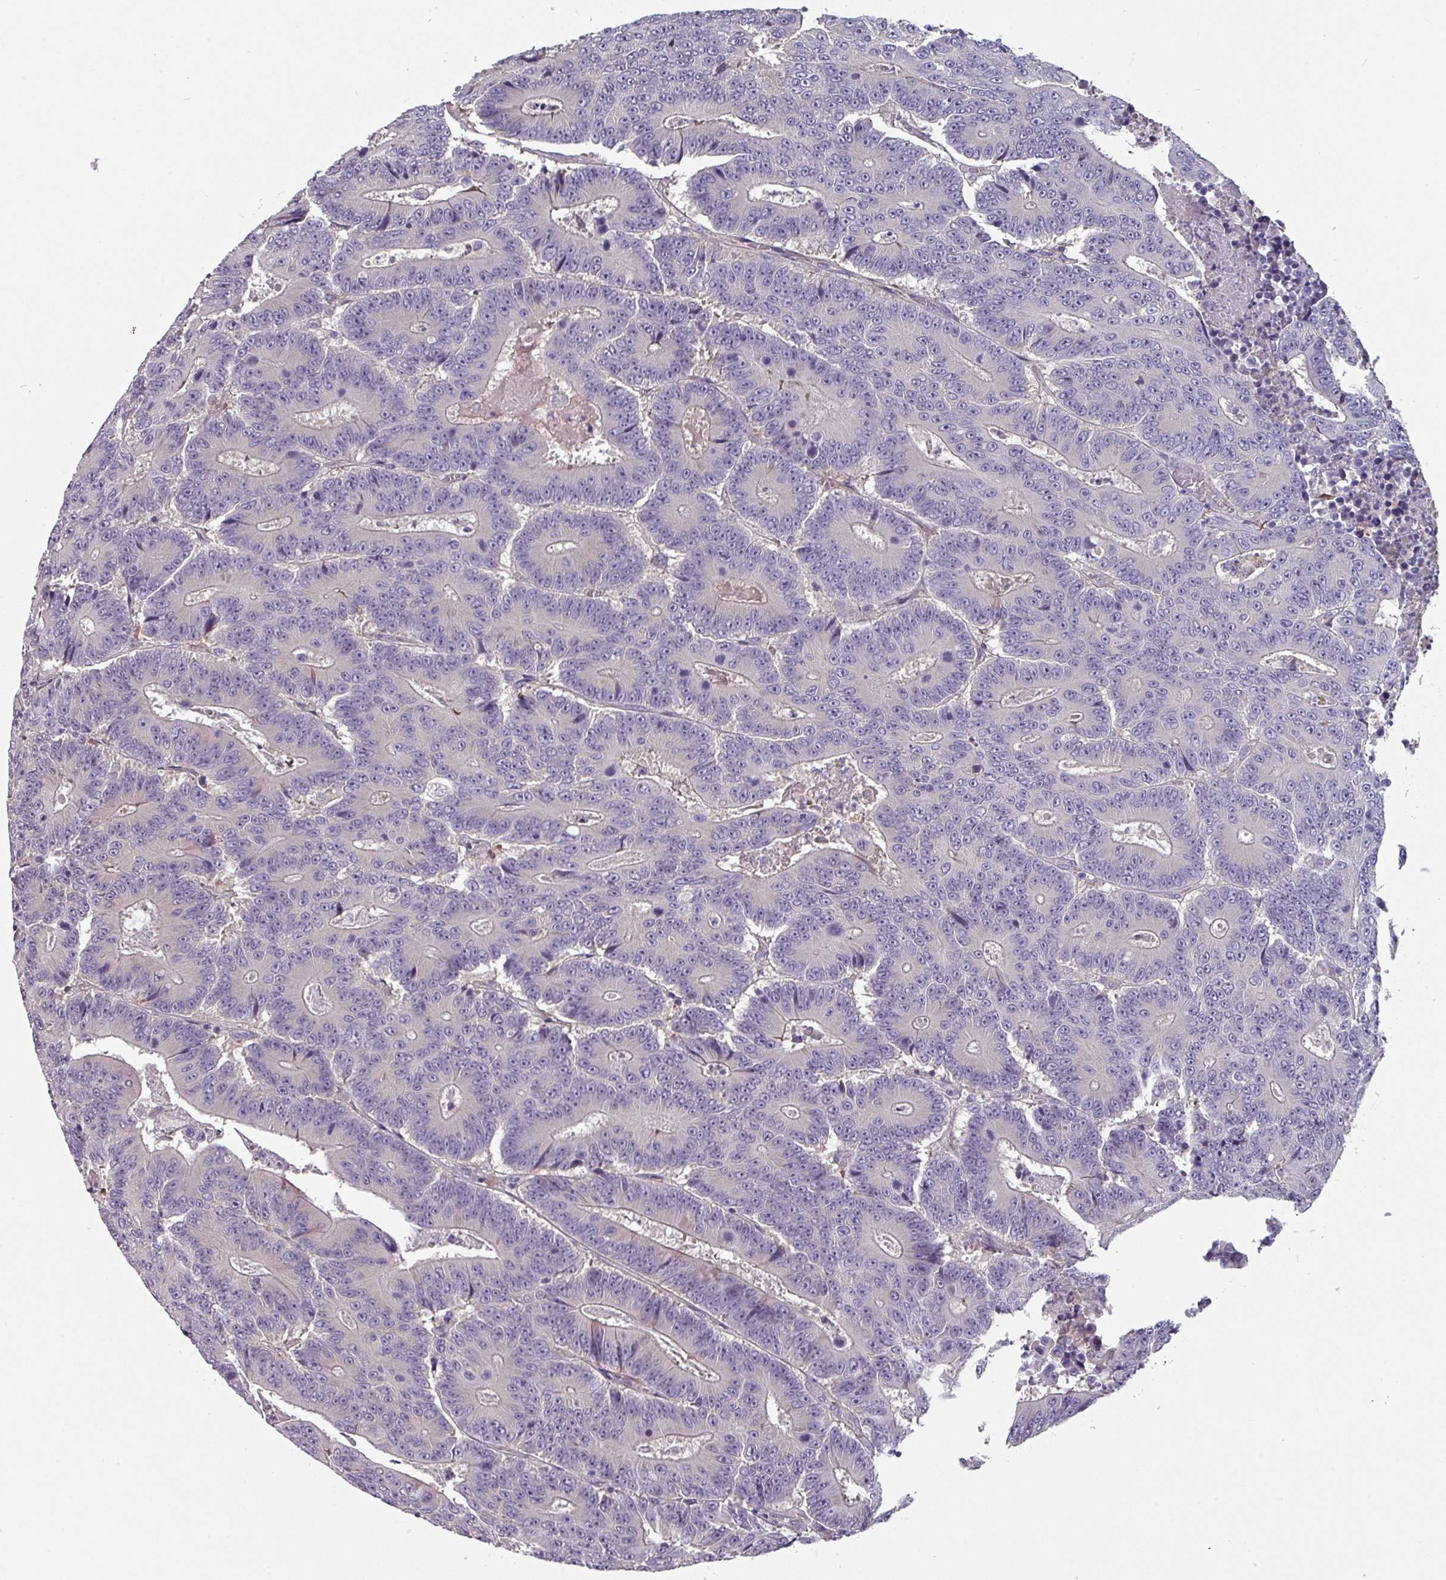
{"staining": {"intensity": "negative", "quantity": "none", "location": "none"}, "tissue": "colorectal cancer", "cell_type": "Tumor cells", "image_type": "cancer", "snomed": [{"axis": "morphology", "description": "Adenocarcinoma, NOS"}, {"axis": "topography", "description": "Colon"}], "caption": "DAB immunohistochemical staining of human colorectal cancer displays no significant expression in tumor cells. The staining is performed using DAB brown chromogen with nuclei counter-stained in using hematoxylin.", "gene": "PRAMEF8", "patient": {"sex": "male", "age": 83}}